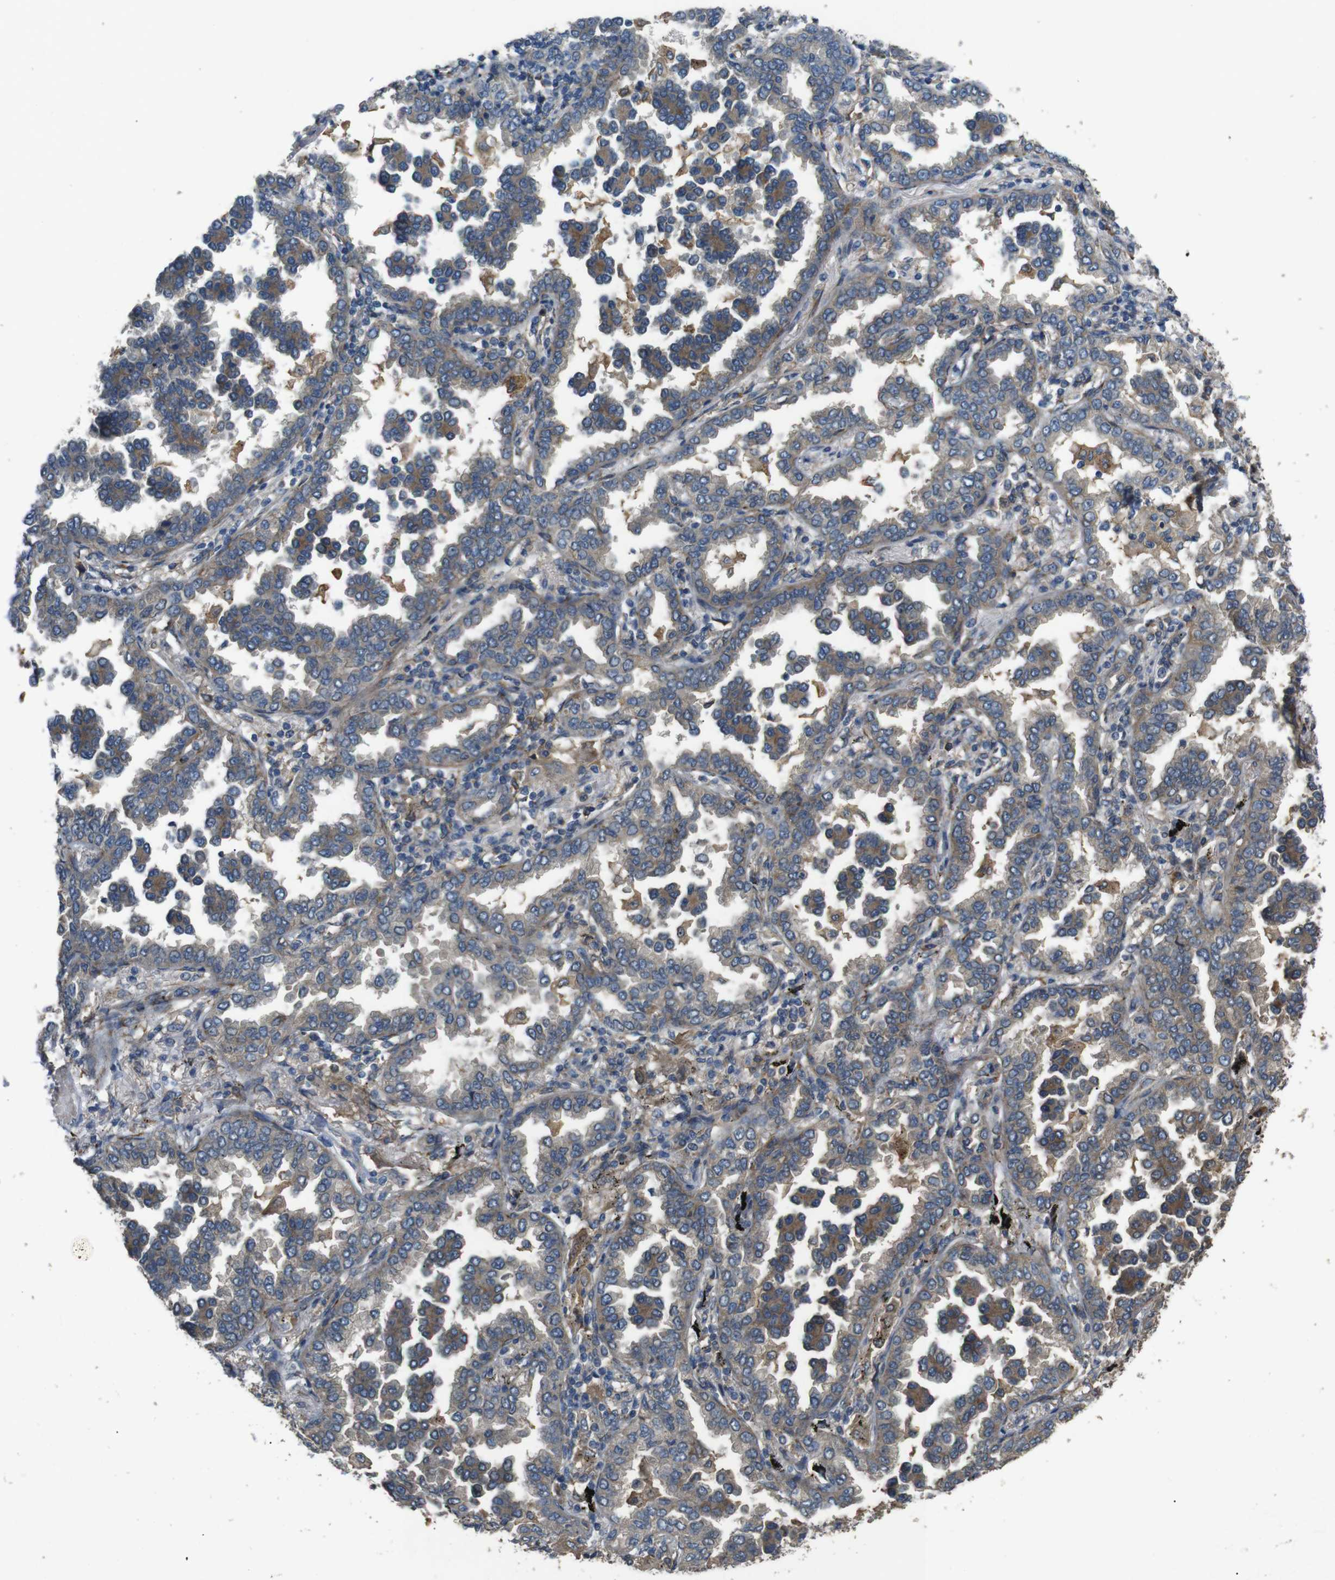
{"staining": {"intensity": "moderate", "quantity": "25%-75%", "location": "cytoplasmic/membranous"}, "tissue": "lung cancer", "cell_type": "Tumor cells", "image_type": "cancer", "snomed": [{"axis": "morphology", "description": "Normal tissue, NOS"}, {"axis": "morphology", "description": "Adenocarcinoma, NOS"}, {"axis": "topography", "description": "Lung"}], "caption": "Brown immunohistochemical staining in human lung cancer (adenocarcinoma) demonstrates moderate cytoplasmic/membranous expression in approximately 25%-75% of tumor cells.", "gene": "ARHGAP24", "patient": {"sex": "male", "age": 59}}